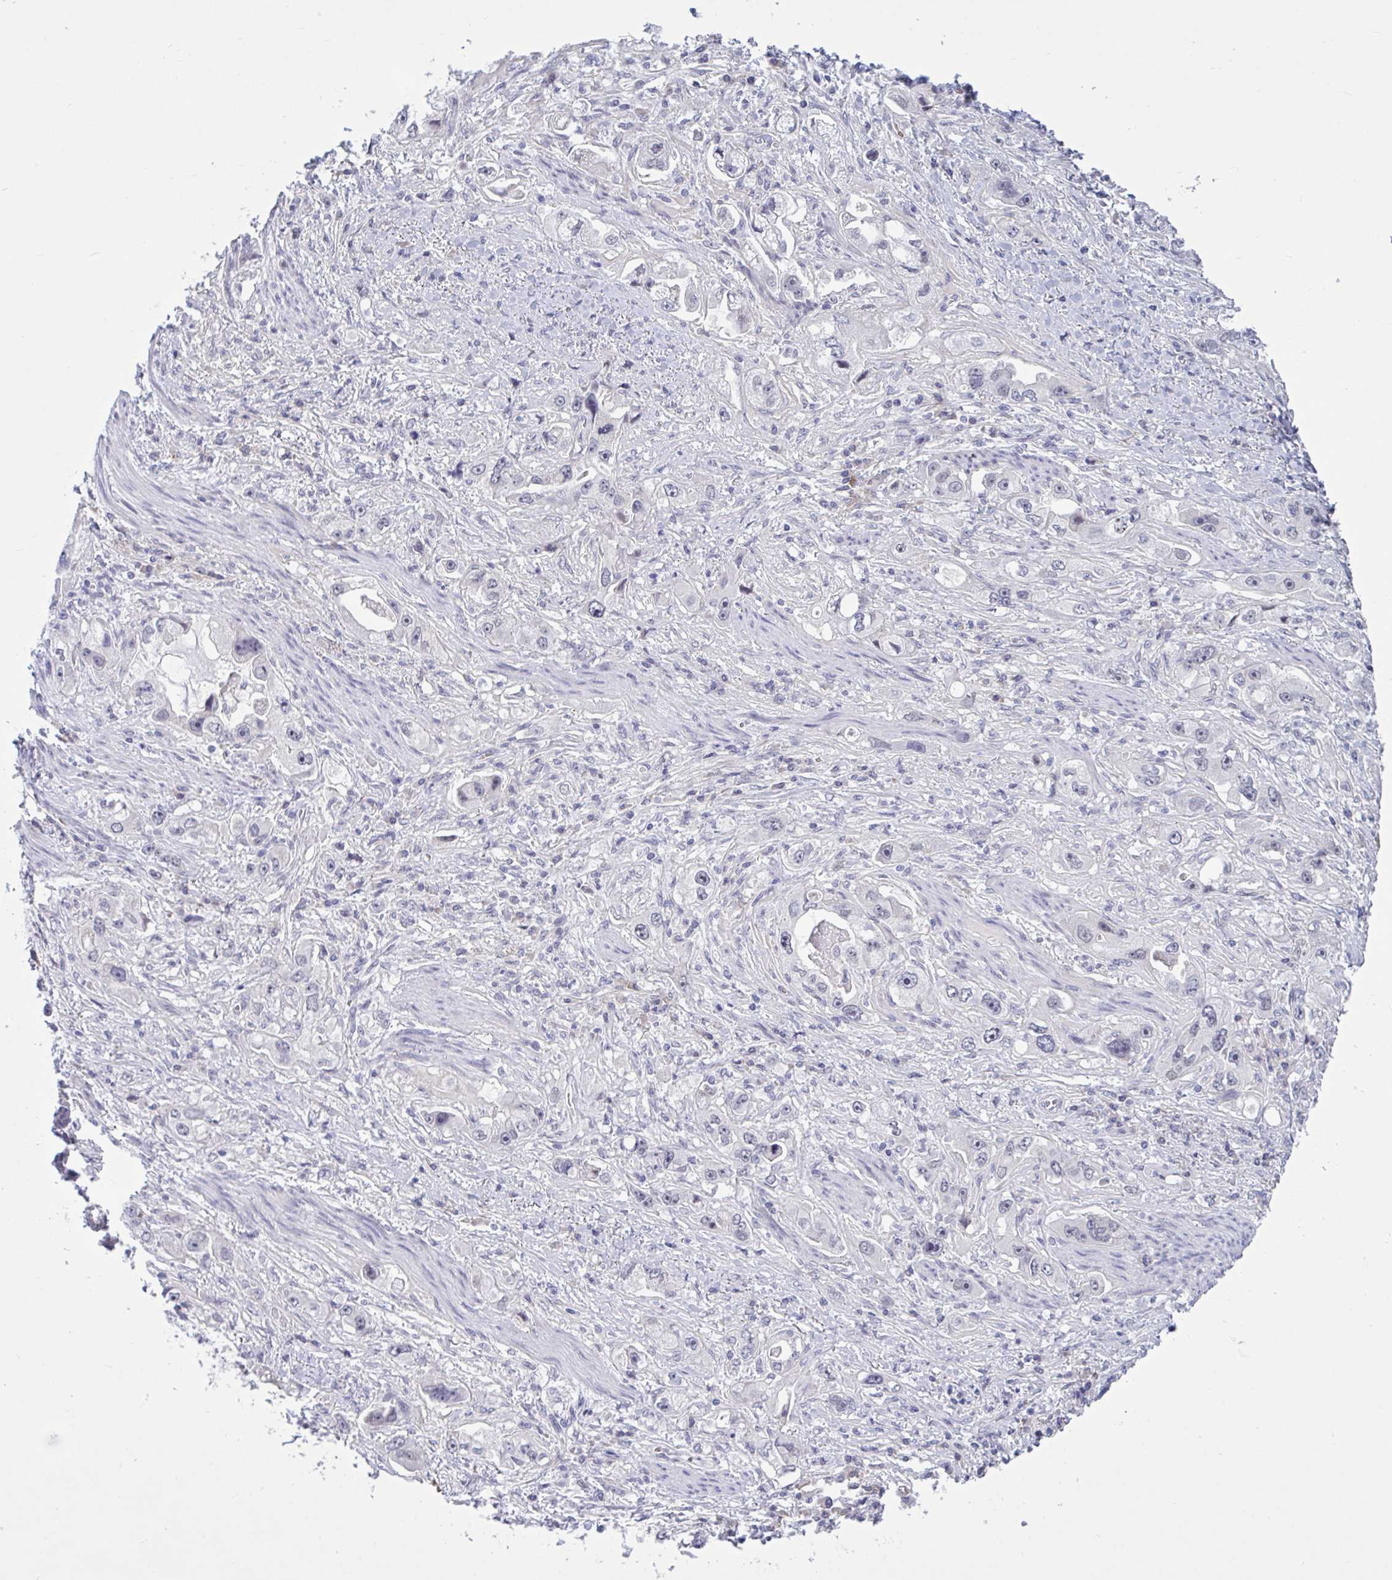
{"staining": {"intensity": "negative", "quantity": "none", "location": "none"}, "tissue": "stomach cancer", "cell_type": "Tumor cells", "image_type": "cancer", "snomed": [{"axis": "morphology", "description": "Adenocarcinoma, NOS"}, {"axis": "topography", "description": "Stomach, lower"}], "caption": "Tumor cells show no significant protein positivity in adenocarcinoma (stomach).", "gene": "CNGB3", "patient": {"sex": "female", "age": 93}}